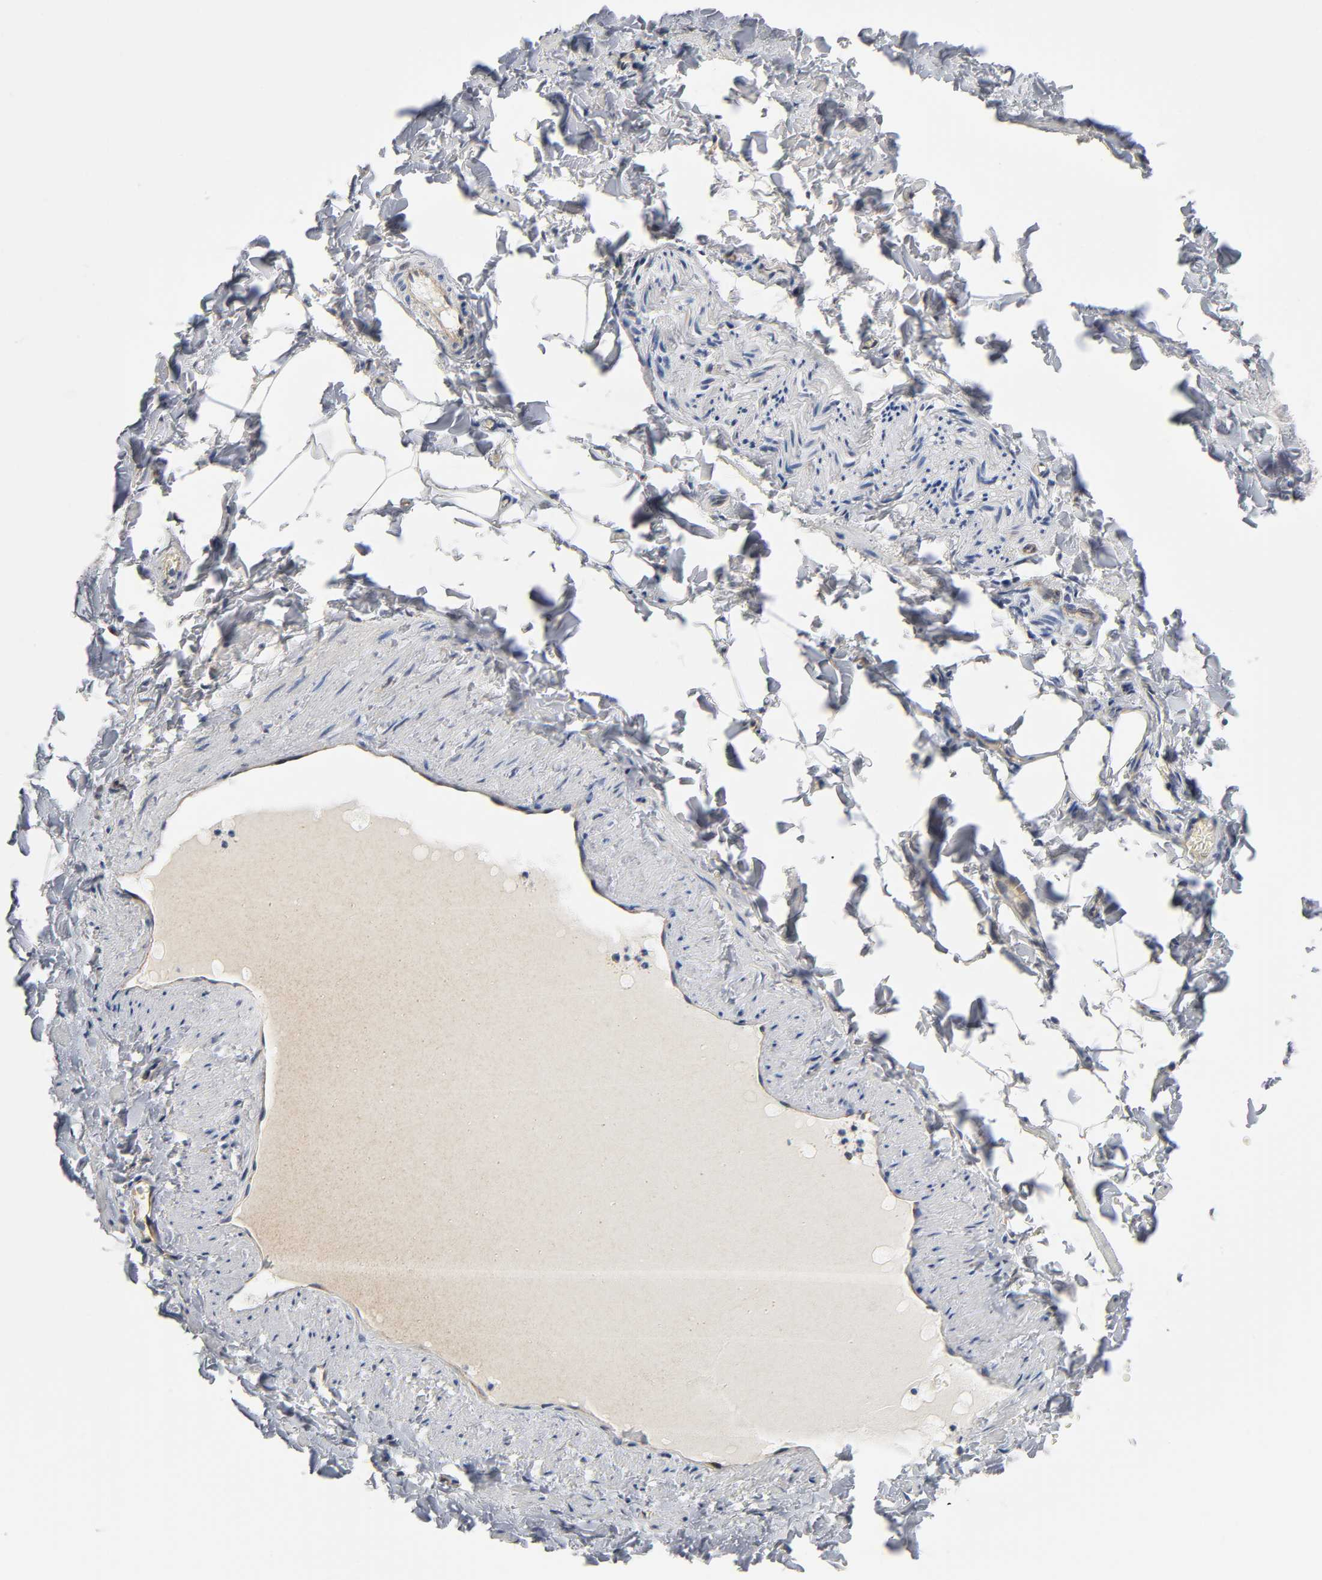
{"staining": {"intensity": "negative", "quantity": "none", "location": "none"}, "tissue": "adipose tissue", "cell_type": "Adipocytes", "image_type": "normal", "snomed": [{"axis": "morphology", "description": "Normal tissue, NOS"}, {"axis": "topography", "description": "Vascular tissue"}], "caption": "Micrograph shows no protein expression in adipocytes of normal adipose tissue. (Stains: DAB immunohistochemistry (IHC) with hematoxylin counter stain, Microscopy: brightfield microscopy at high magnification).", "gene": "CD2AP", "patient": {"sex": "male", "age": 41}}